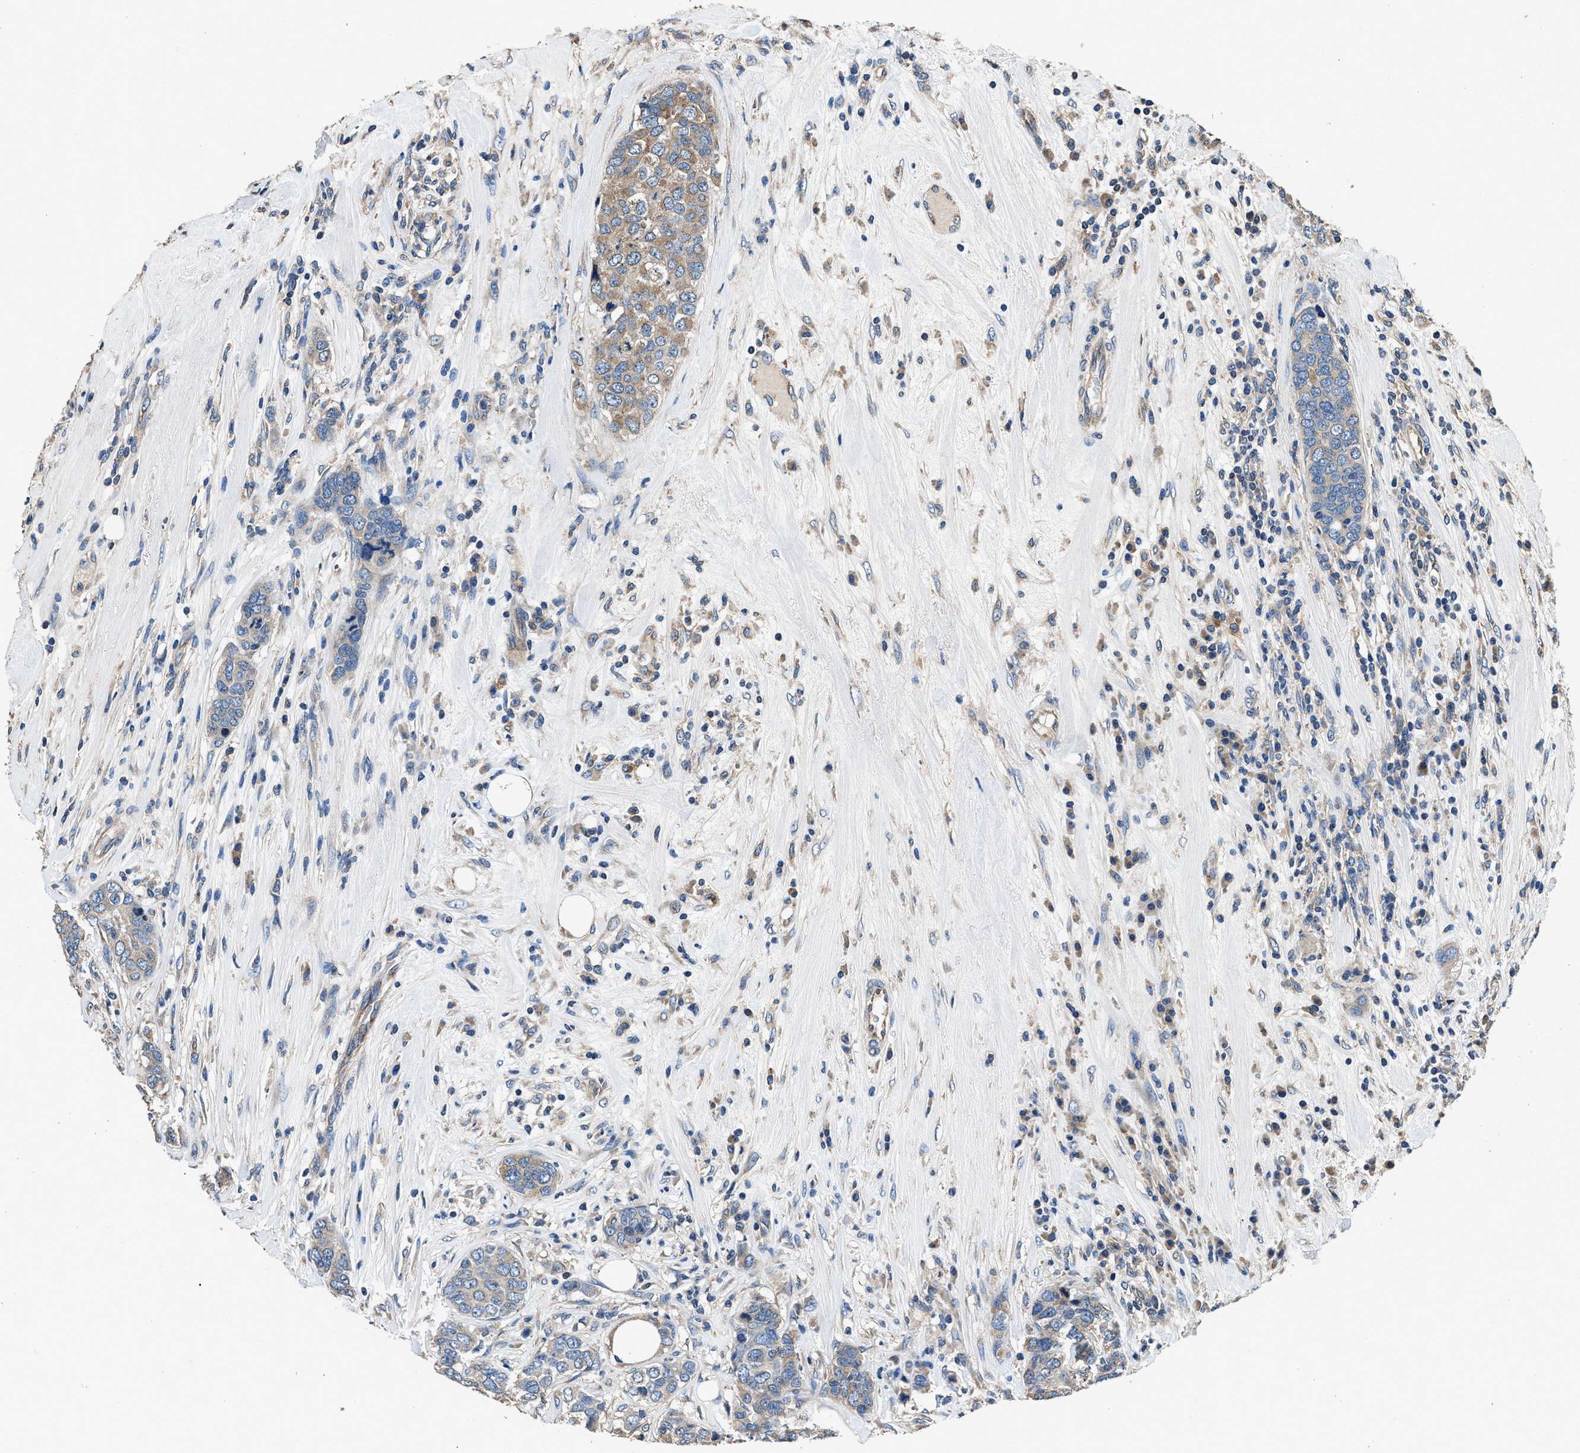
{"staining": {"intensity": "weak", "quantity": ">75%", "location": "cytoplasmic/membranous"}, "tissue": "breast cancer", "cell_type": "Tumor cells", "image_type": "cancer", "snomed": [{"axis": "morphology", "description": "Lobular carcinoma"}, {"axis": "topography", "description": "Breast"}], "caption": "Human lobular carcinoma (breast) stained with a protein marker shows weak staining in tumor cells.", "gene": "DHRS7B", "patient": {"sex": "female", "age": 59}}